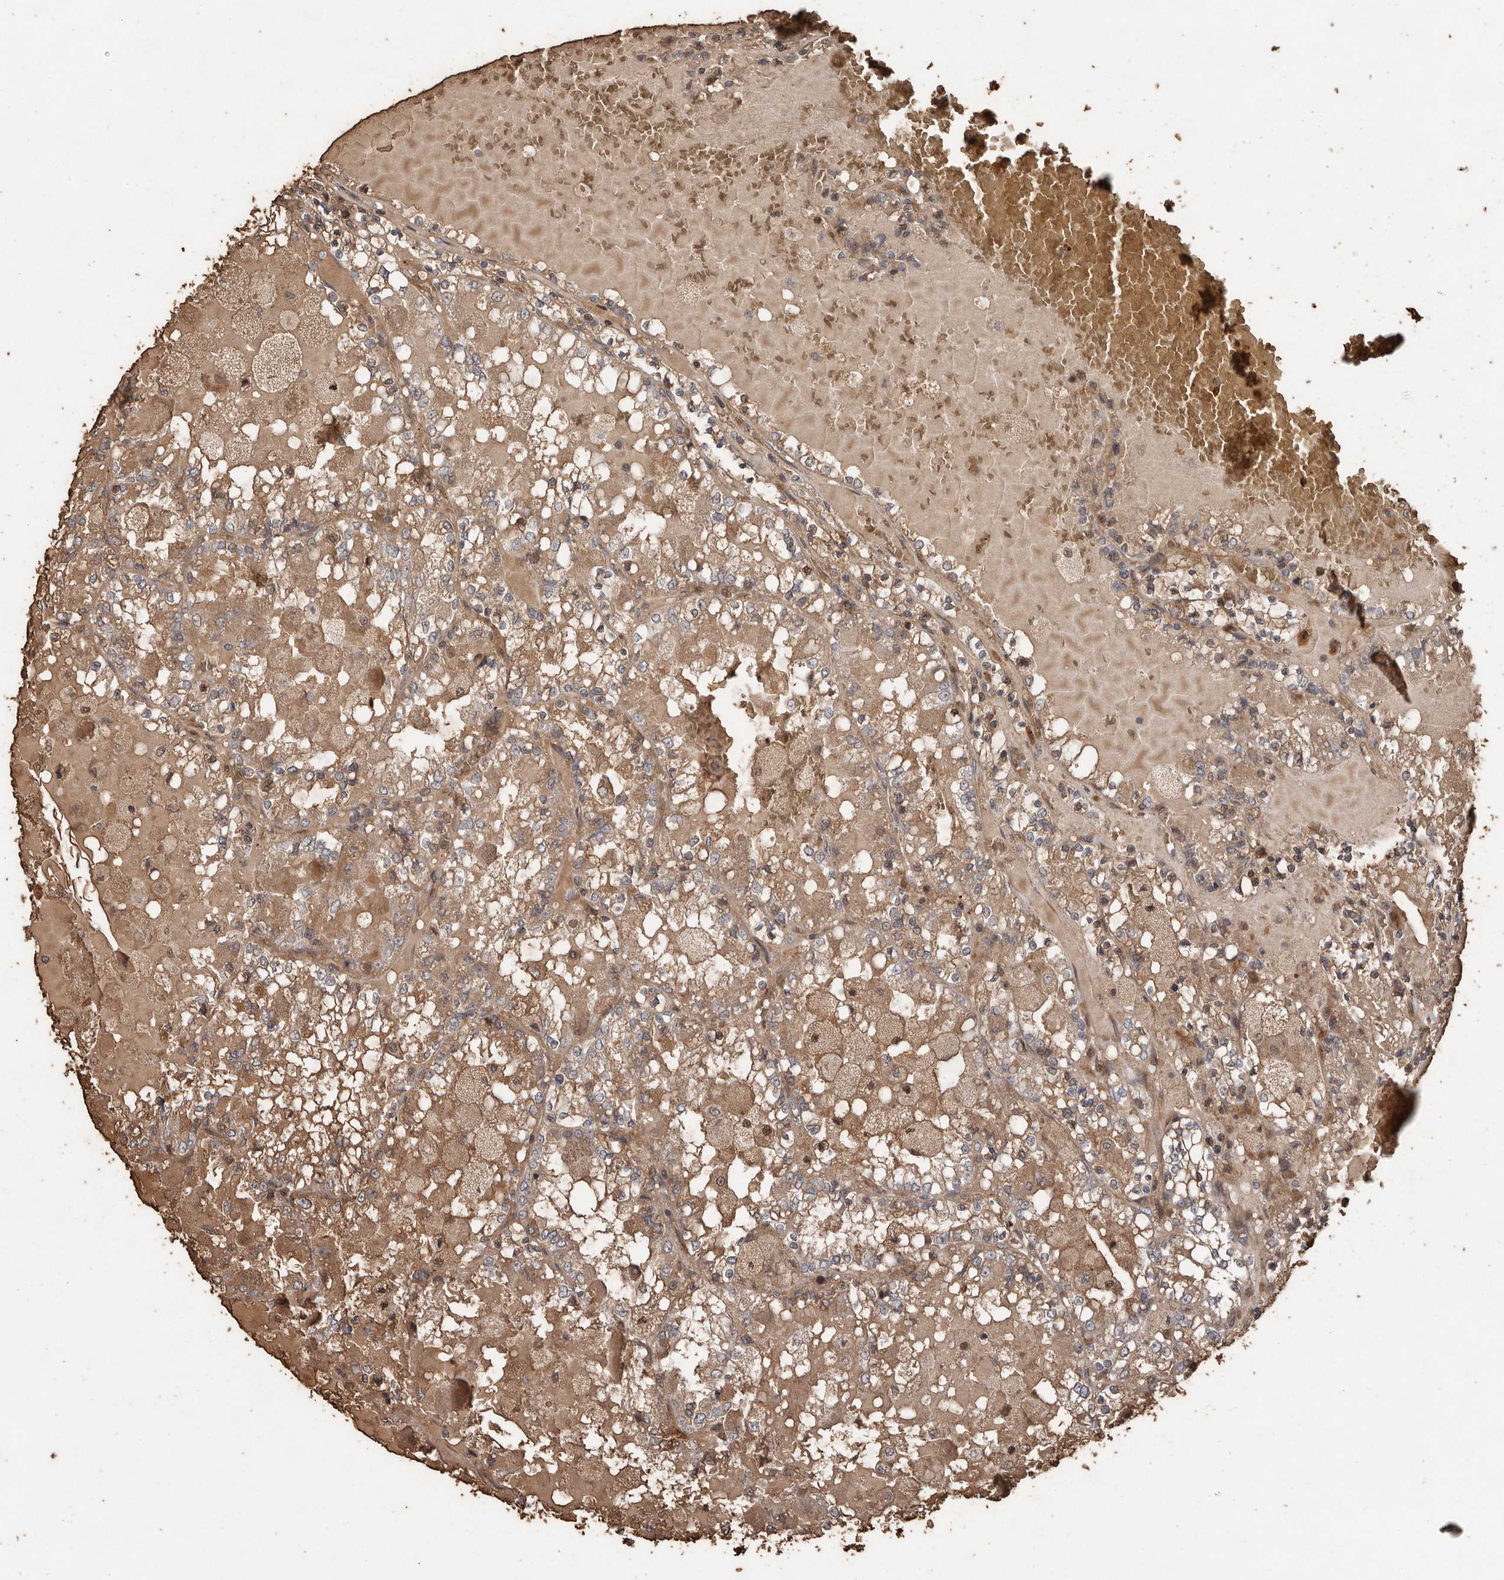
{"staining": {"intensity": "moderate", "quantity": ">75%", "location": "cytoplasmic/membranous"}, "tissue": "renal cancer", "cell_type": "Tumor cells", "image_type": "cancer", "snomed": [{"axis": "morphology", "description": "Adenocarcinoma, NOS"}, {"axis": "topography", "description": "Kidney"}], "caption": "A brown stain highlights moderate cytoplasmic/membranous staining of a protein in renal adenocarcinoma tumor cells. The protein is stained brown, and the nuclei are stained in blue (DAB IHC with brightfield microscopy, high magnification).", "gene": "RANBP17", "patient": {"sex": "female", "age": 56}}